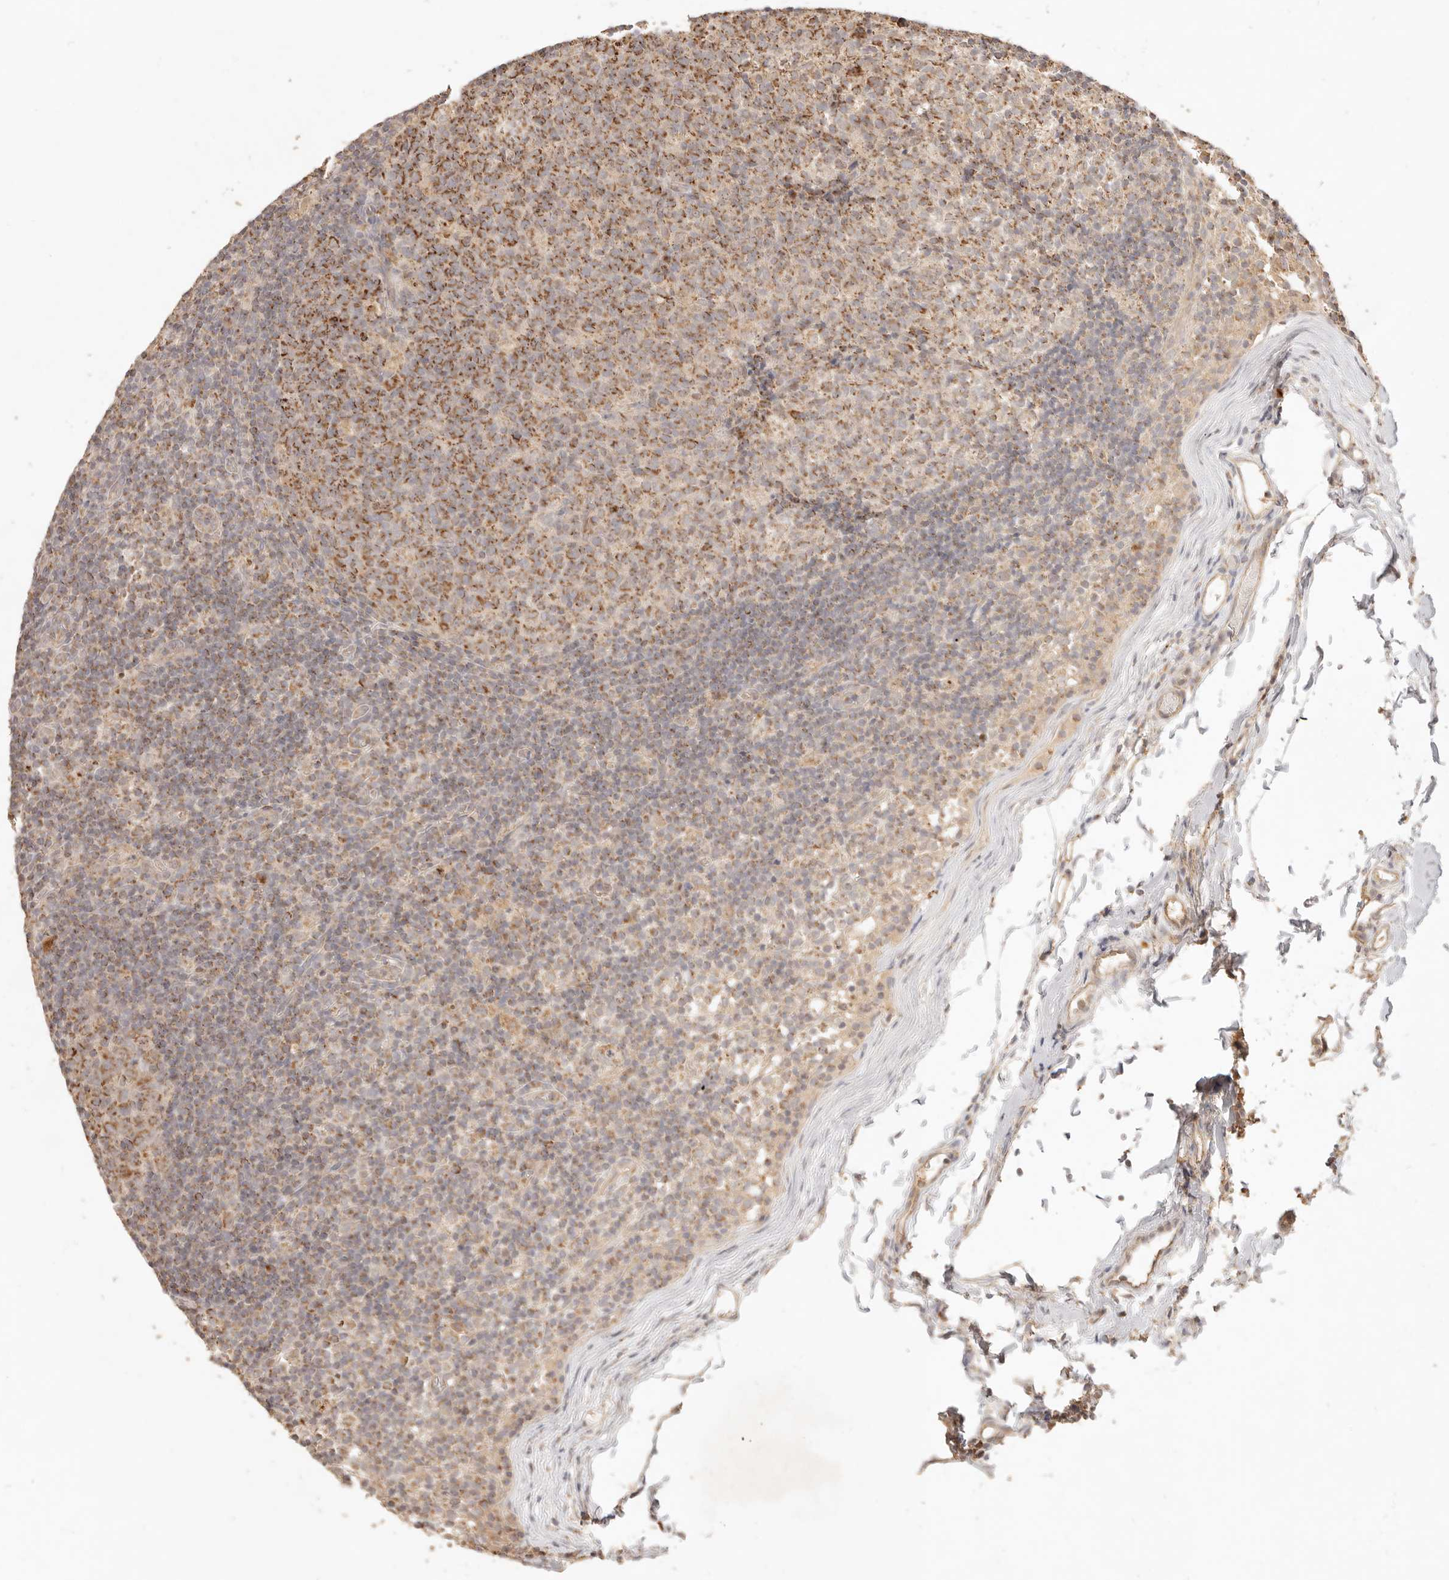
{"staining": {"intensity": "moderate", "quantity": ">75%", "location": "cytoplasmic/membranous"}, "tissue": "lymph node", "cell_type": "Germinal center cells", "image_type": "normal", "snomed": [{"axis": "morphology", "description": "Normal tissue, NOS"}, {"axis": "morphology", "description": "Inflammation, NOS"}, {"axis": "topography", "description": "Lymph node"}], "caption": "Immunohistochemistry (IHC) (DAB) staining of normal human lymph node reveals moderate cytoplasmic/membranous protein expression in about >75% of germinal center cells. Using DAB (3,3'-diaminobenzidine) (brown) and hematoxylin (blue) stains, captured at high magnification using brightfield microscopy.", "gene": "CPLANE2", "patient": {"sex": "male", "age": 55}}